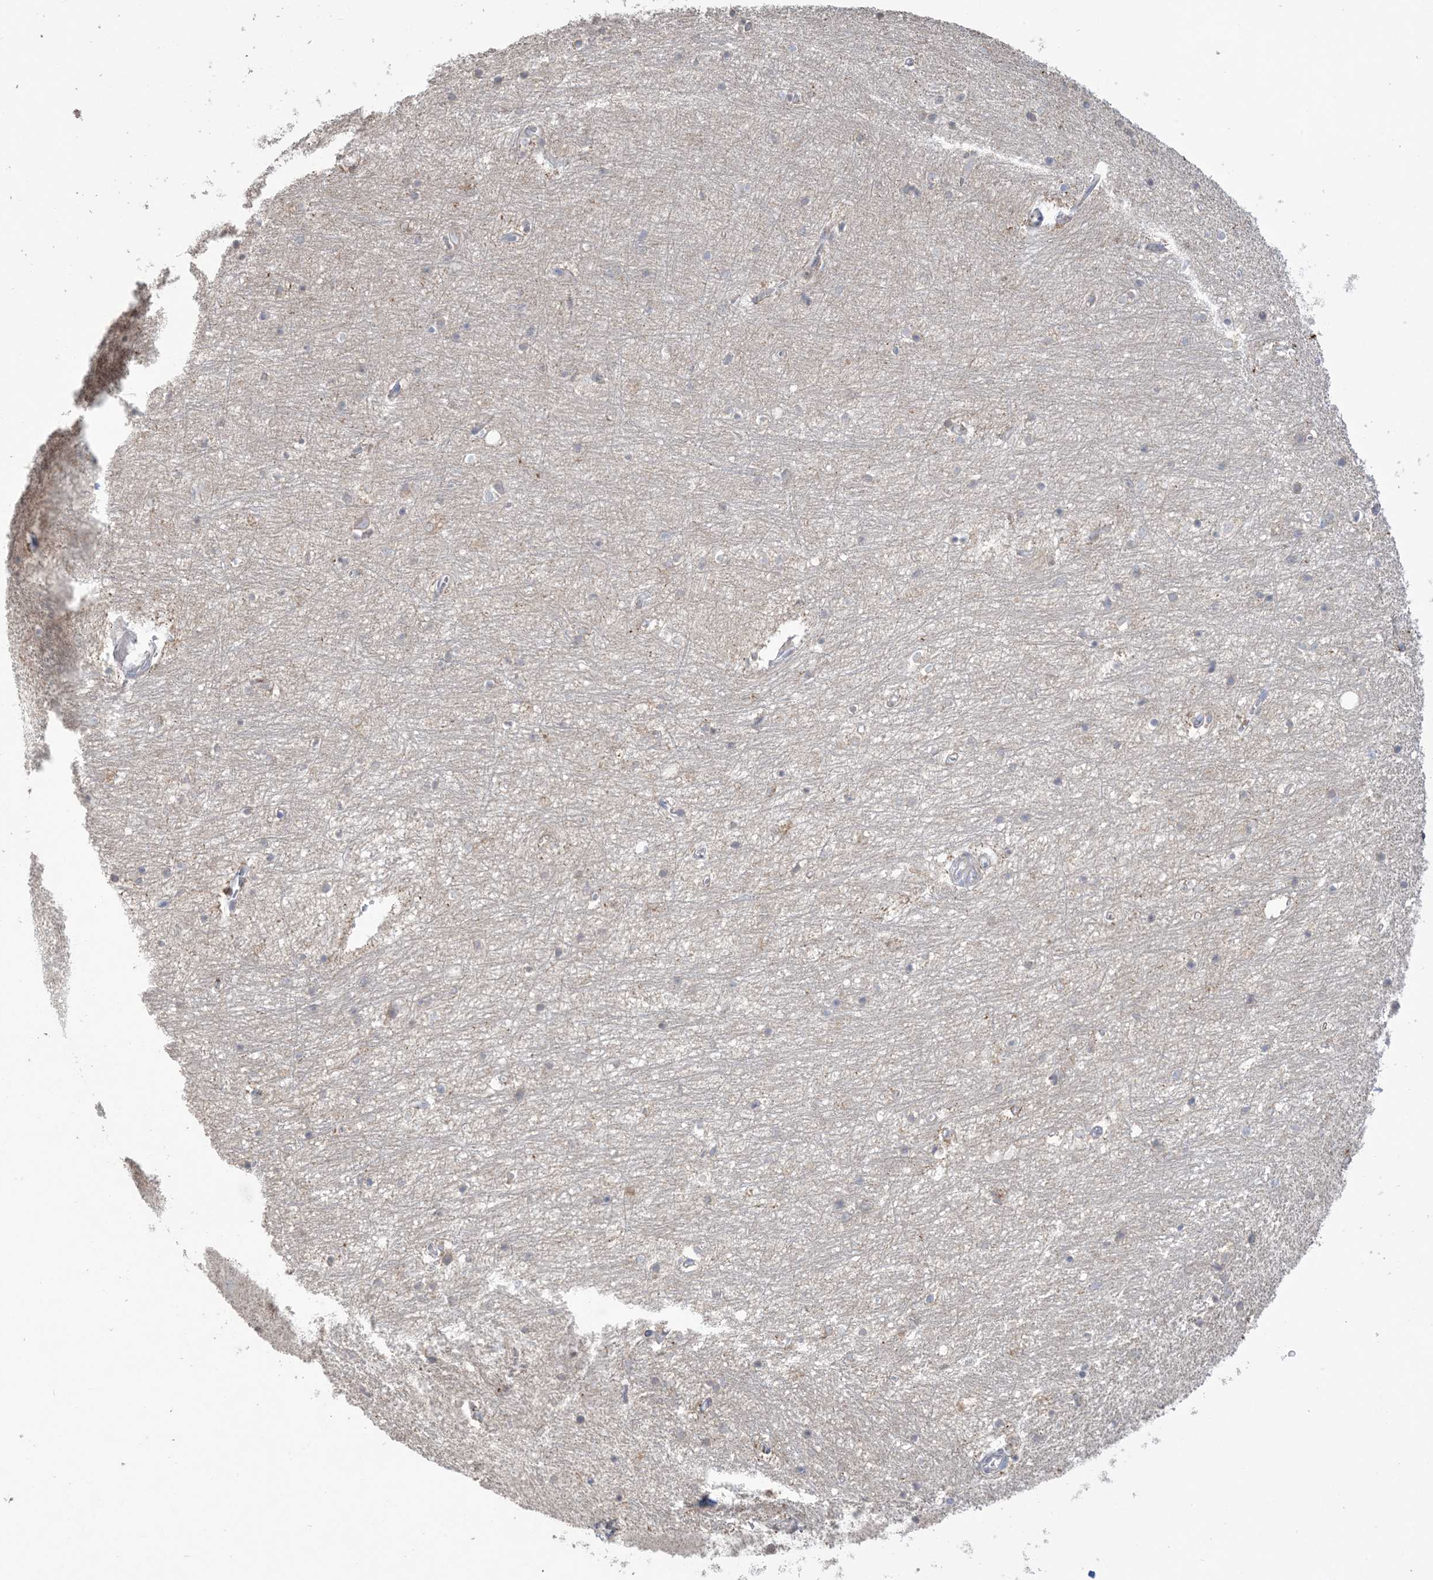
{"staining": {"intensity": "negative", "quantity": "none", "location": "none"}, "tissue": "hippocampus", "cell_type": "Glial cells", "image_type": "normal", "snomed": [{"axis": "morphology", "description": "Normal tissue, NOS"}, {"axis": "topography", "description": "Hippocampus"}], "caption": "The micrograph reveals no staining of glial cells in normal hippocampus. (Brightfield microscopy of DAB (3,3'-diaminobenzidine) immunohistochemistry at high magnification).", "gene": "SHANK1", "patient": {"sex": "female", "age": 64}}